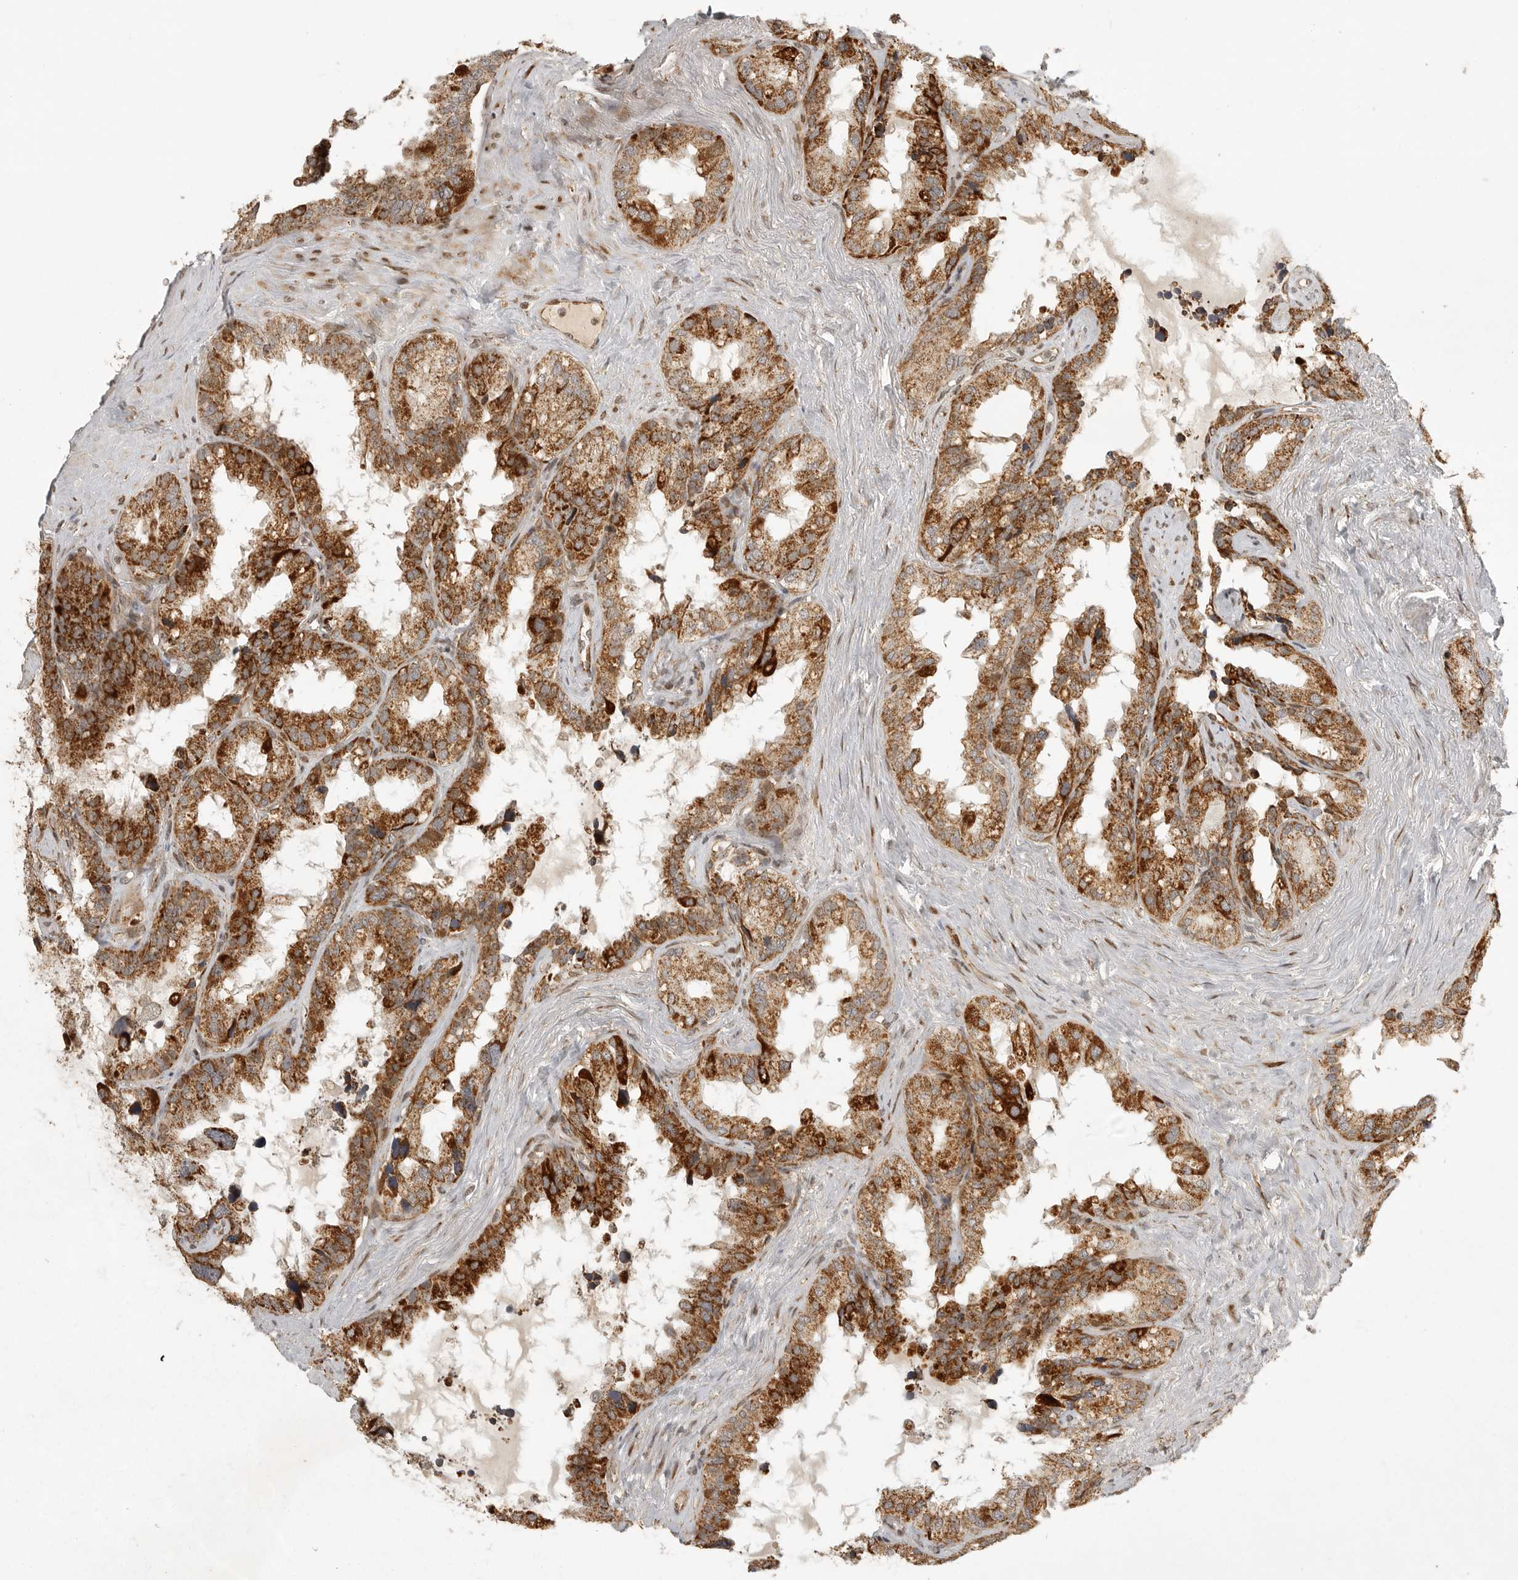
{"staining": {"intensity": "strong", "quantity": ">75%", "location": "cytoplasmic/membranous"}, "tissue": "seminal vesicle", "cell_type": "Glandular cells", "image_type": "normal", "snomed": [{"axis": "morphology", "description": "Normal tissue, NOS"}, {"axis": "topography", "description": "Seminal veicle"}], "caption": "Strong cytoplasmic/membranous expression is present in approximately >75% of glandular cells in unremarkable seminal vesicle. Immunohistochemistry (ihc) stains the protein in brown and the nuclei are stained blue.", "gene": "NARS2", "patient": {"sex": "male", "age": 80}}